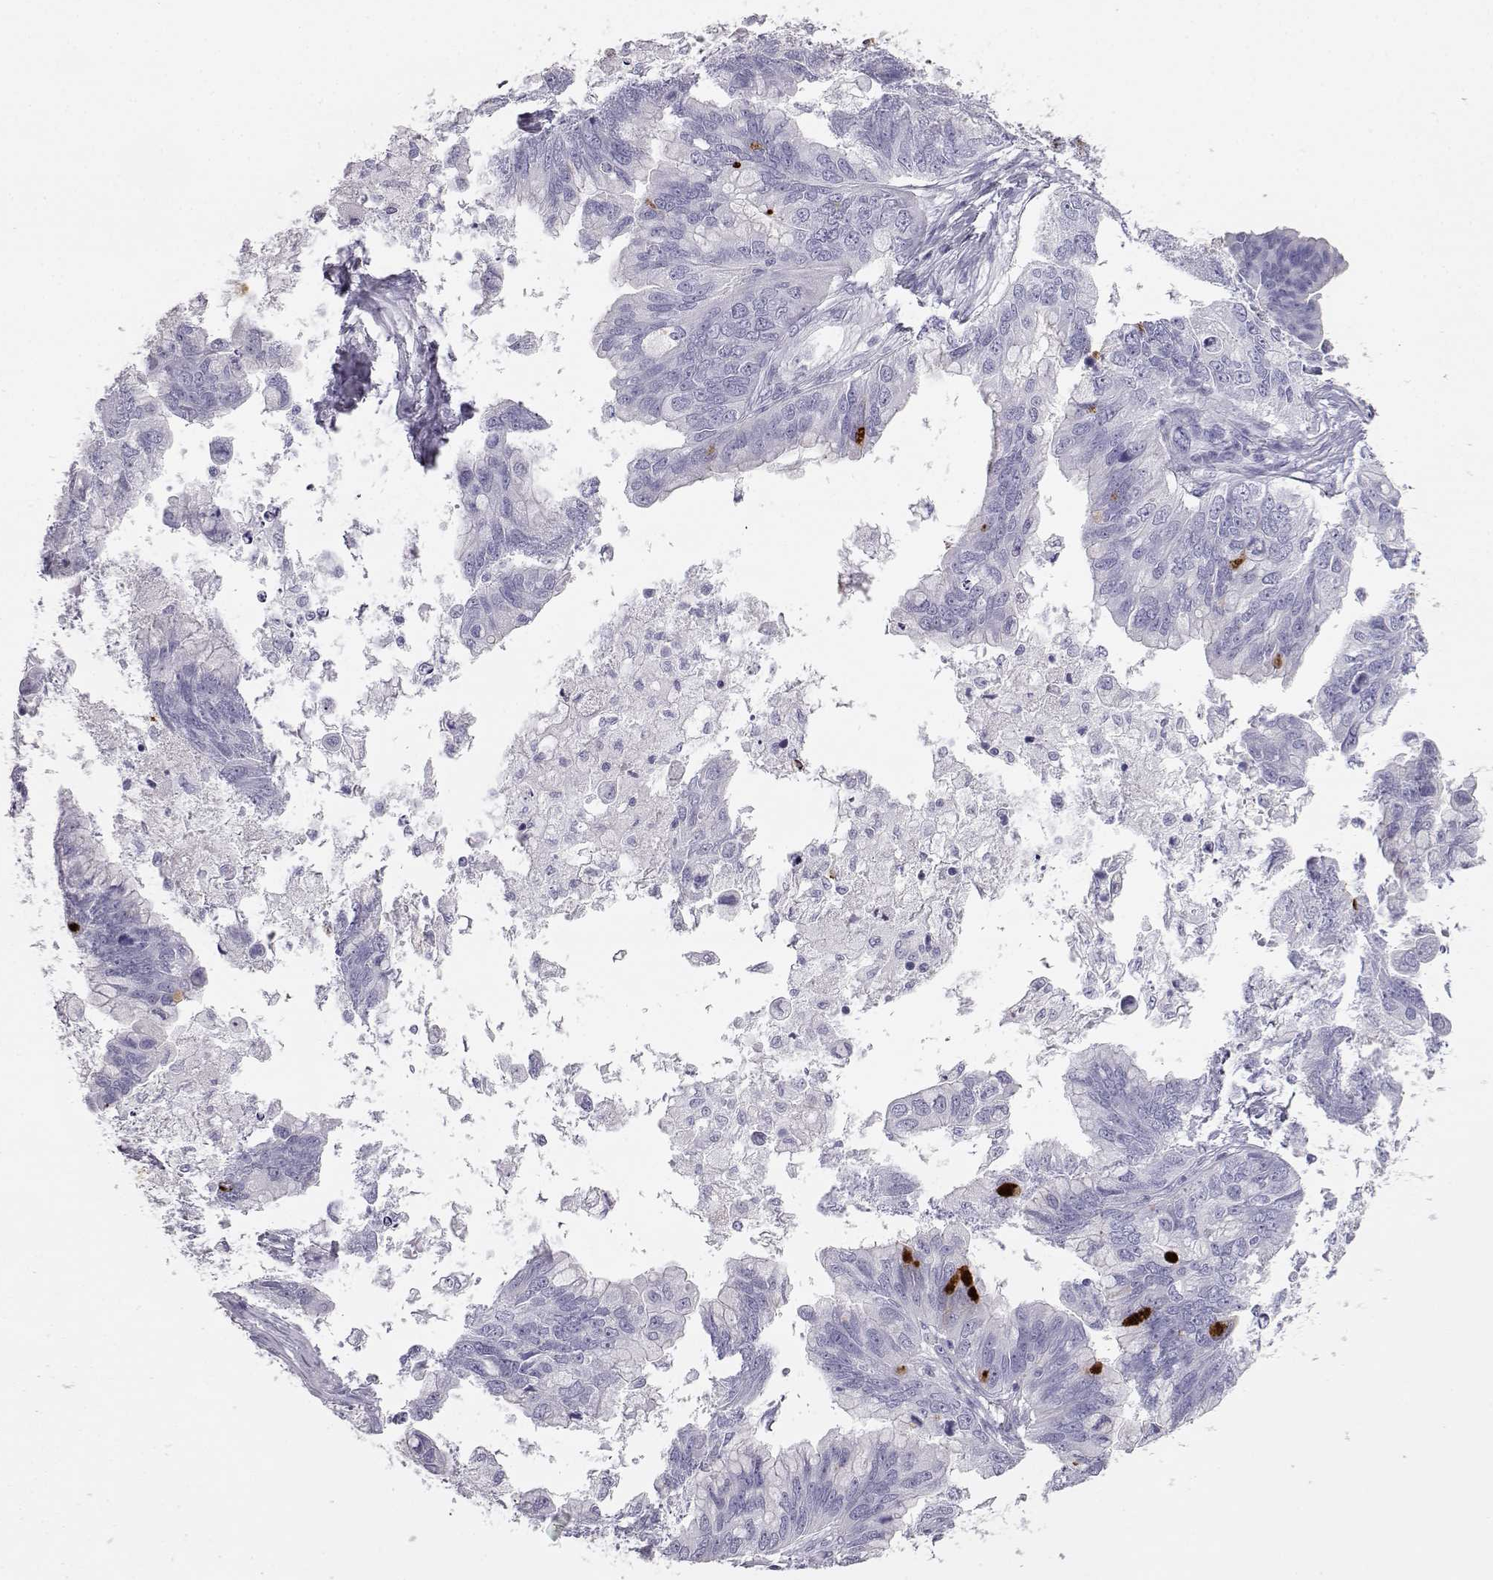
{"staining": {"intensity": "strong", "quantity": "<25%", "location": "cytoplasmic/membranous"}, "tissue": "ovarian cancer", "cell_type": "Tumor cells", "image_type": "cancer", "snomed": [{"axis": "morphology", "description": "Cystadenocarcinoma, mucinous, NOS"}, {"axis": "topography", "description": "Ovary"}], "caption": "Human mucinous cystadenocarcinoma (ovarian) stained with a brown dye reveals strong cytoplasmic/membranous positive staining in about <25% of tumor cells.", "gene": "ITLN2", "patient": {"sex": "female", "age": 76}}